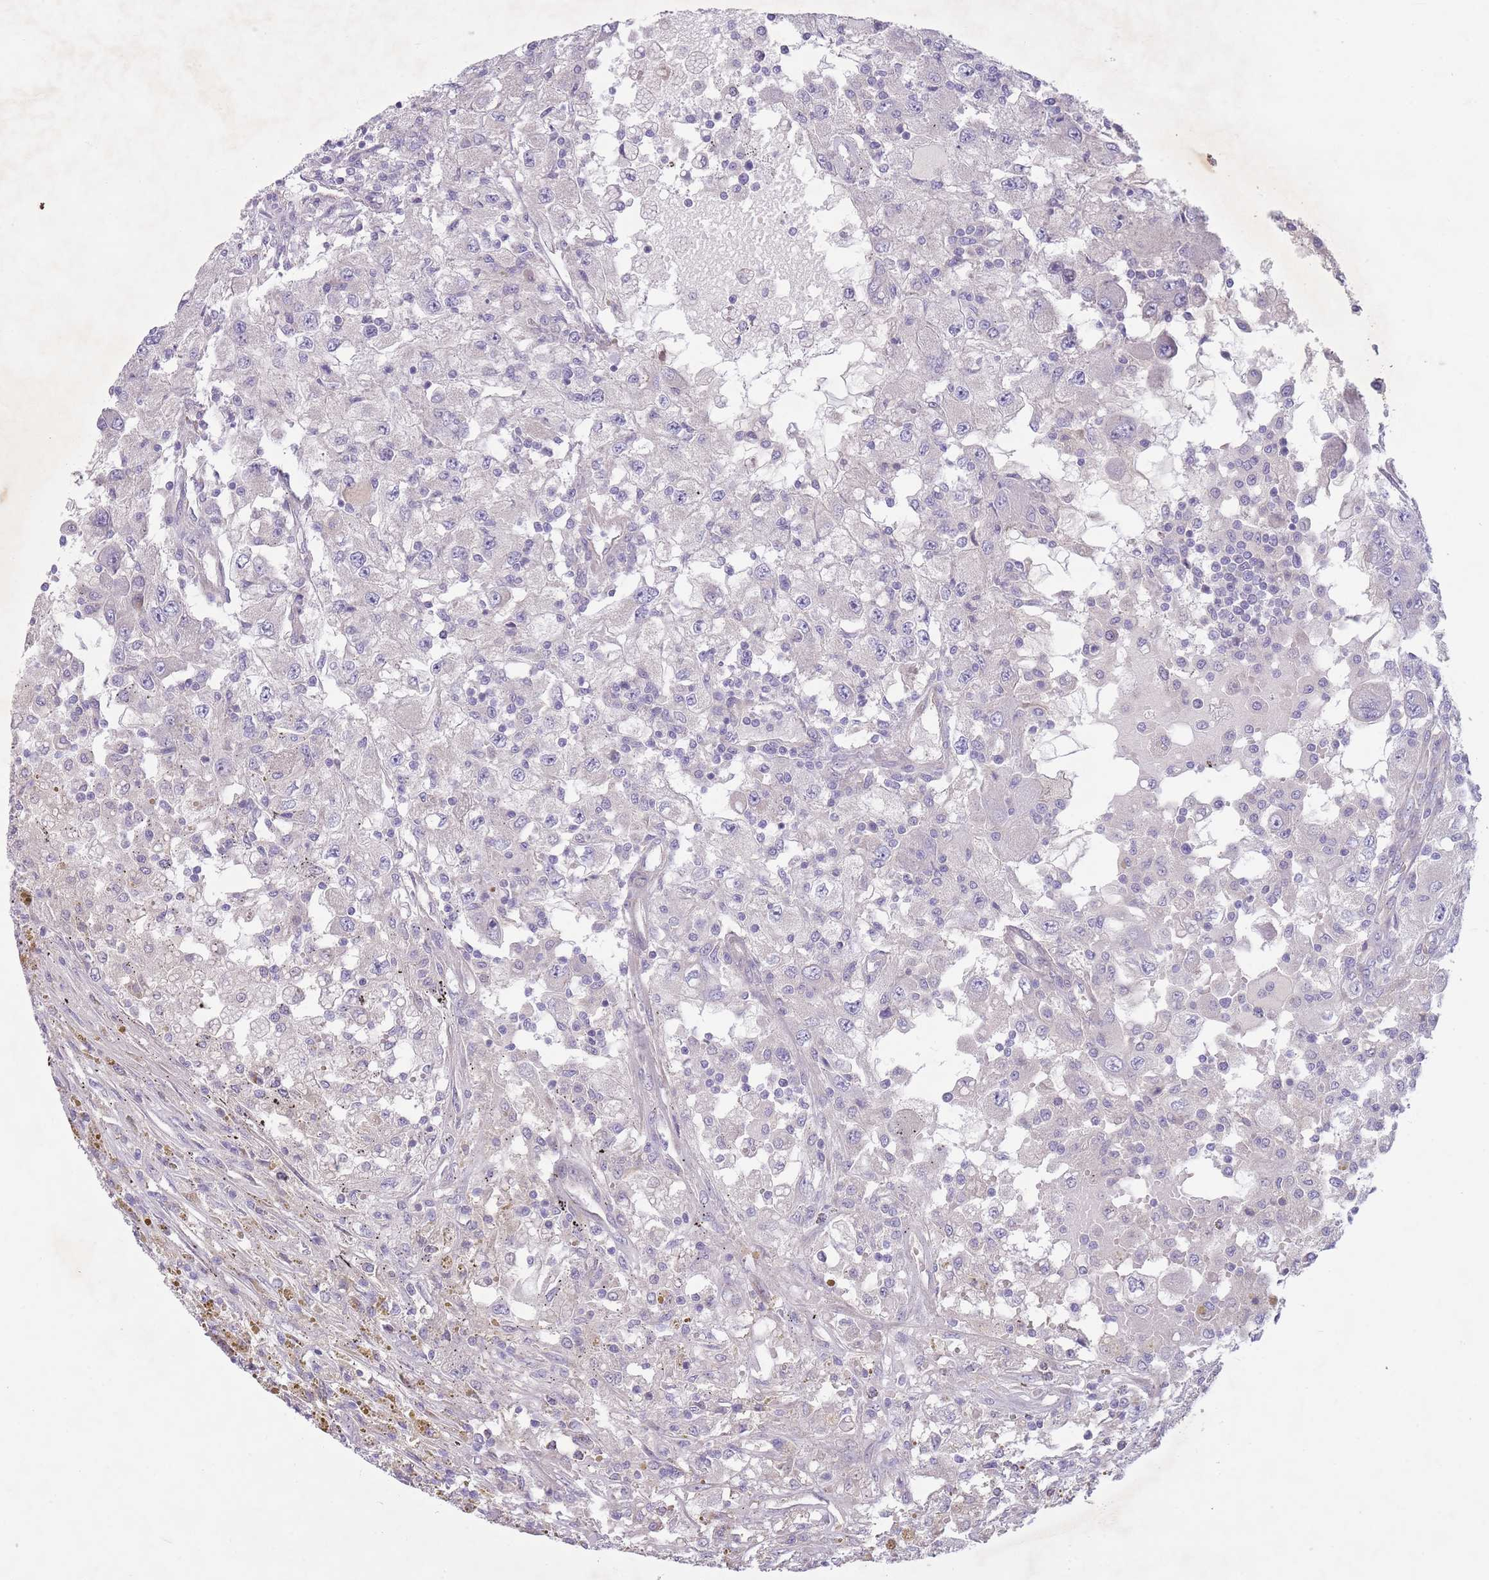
{"staining": {"intensity": "negative", "quantity": "none", "location": "none"}, "tissue": "renal cancer", "cell_type": "Tumor cells", "image_type": "cancer", "snomed": [{"axis": "morphology", "description": "Adenocarcinoma, NOS"}, {"axis": "topography", "description": "Kidney"}], "caption": "Immunohistochemistry (IHC) micrograph of human renal cancer stained for a protein (brown), which shows no staining in tumor cells.", "gene": "PNPLA5", "patient": {"sex": "female", "age": 67}}